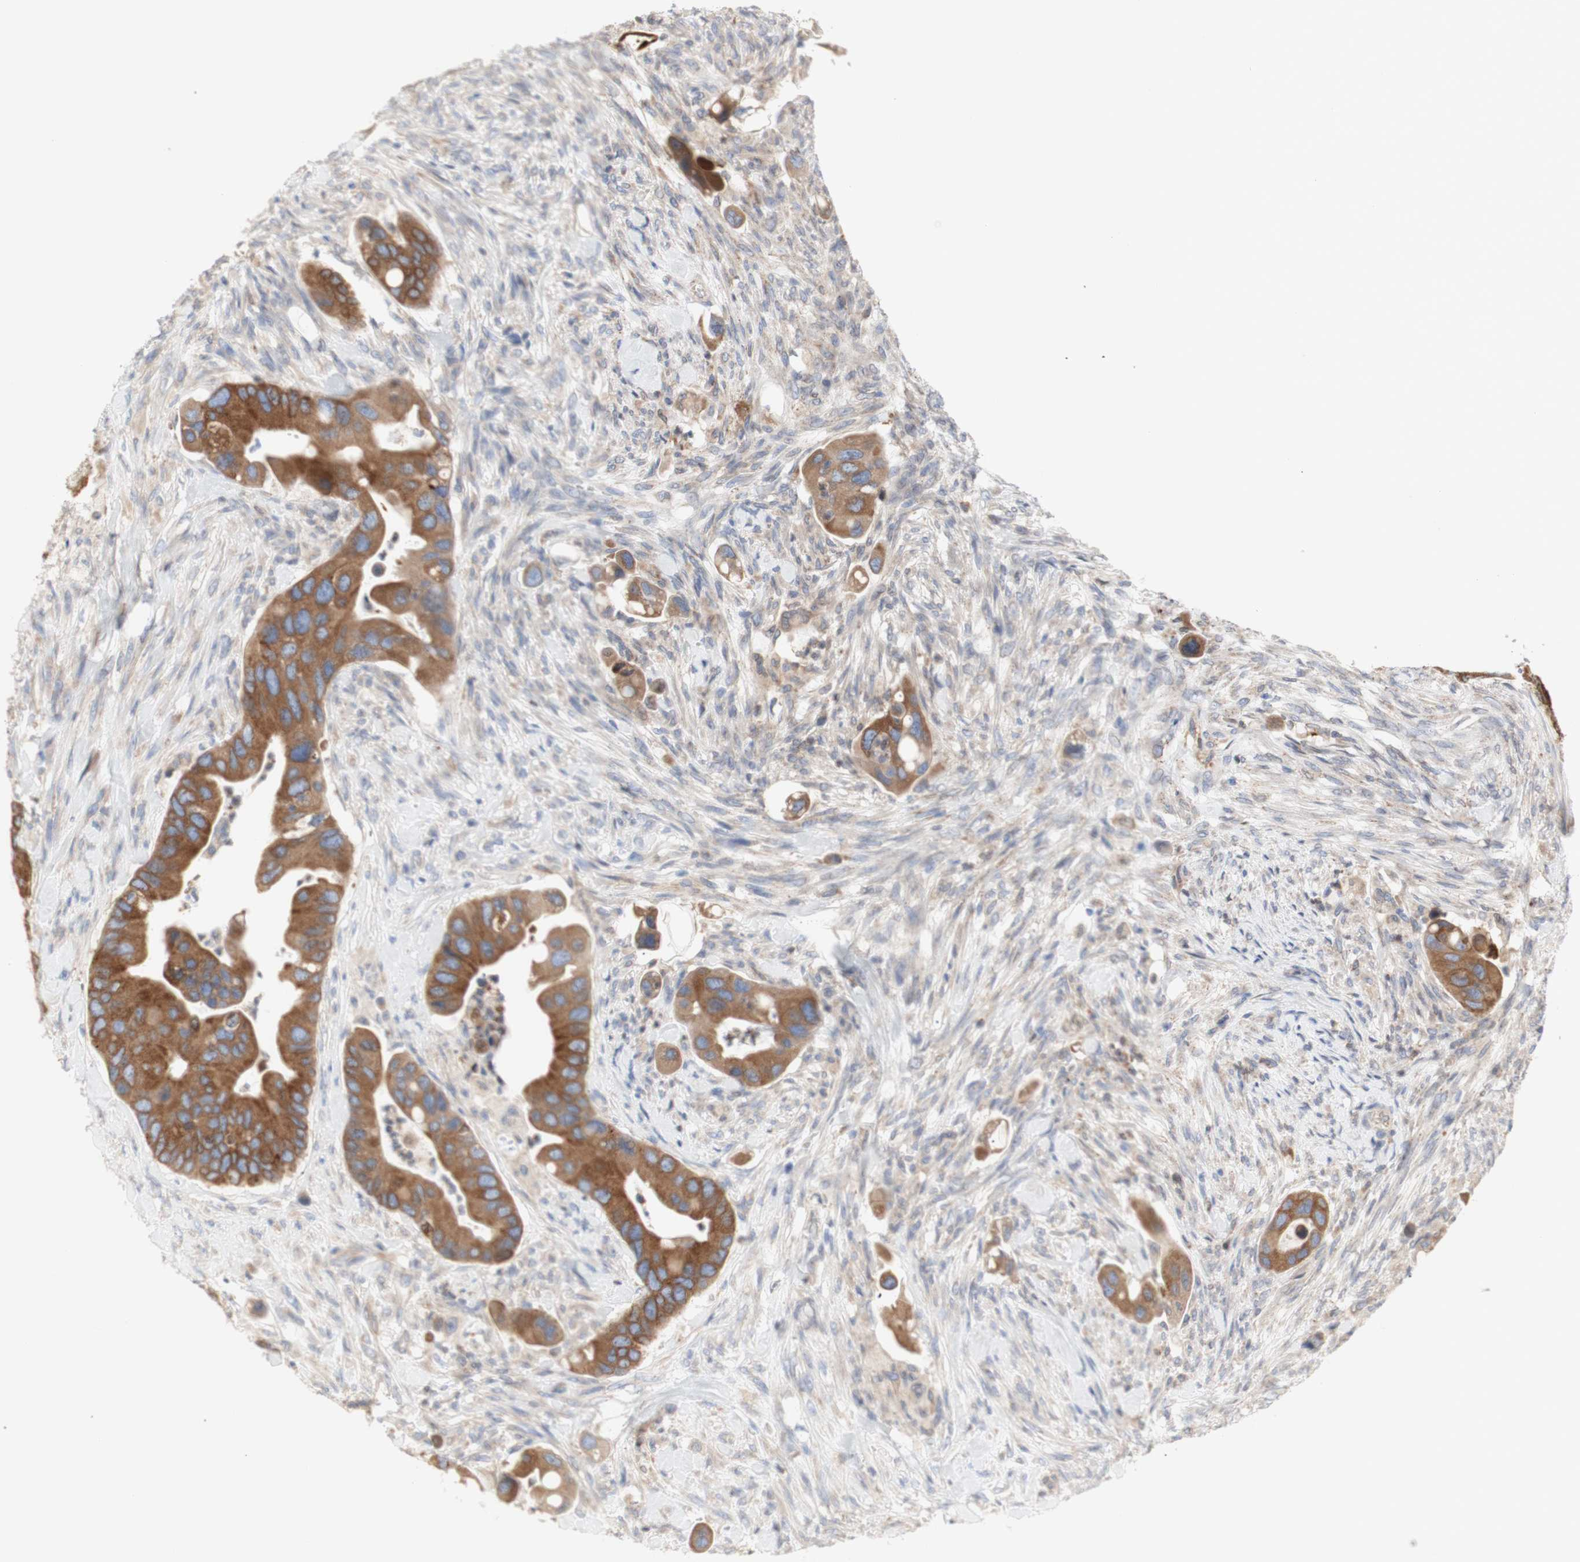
{"staining": {"intensity": "strong", "quantity": ">75%", "location": "cytoplasmic/membranous"}, "tissue": "colorectal cancer", "cell_type": "Tumor cells", "image_type": "cancer", "snomed": [{"axis": "morphology", "description": "Adenocarcinoma, NOS"}, {"axis": "topography", "description": "Rectum"}], "caption": "This is a histology image of immunohistochemistry (IHC) staining of colorectal adenocarcinoma, which shows strong positivity in the cytoplasmic/membranous of tumor cells.", "gene": "ERLIN1", "patient": {"sex": "female", "age": 57}}